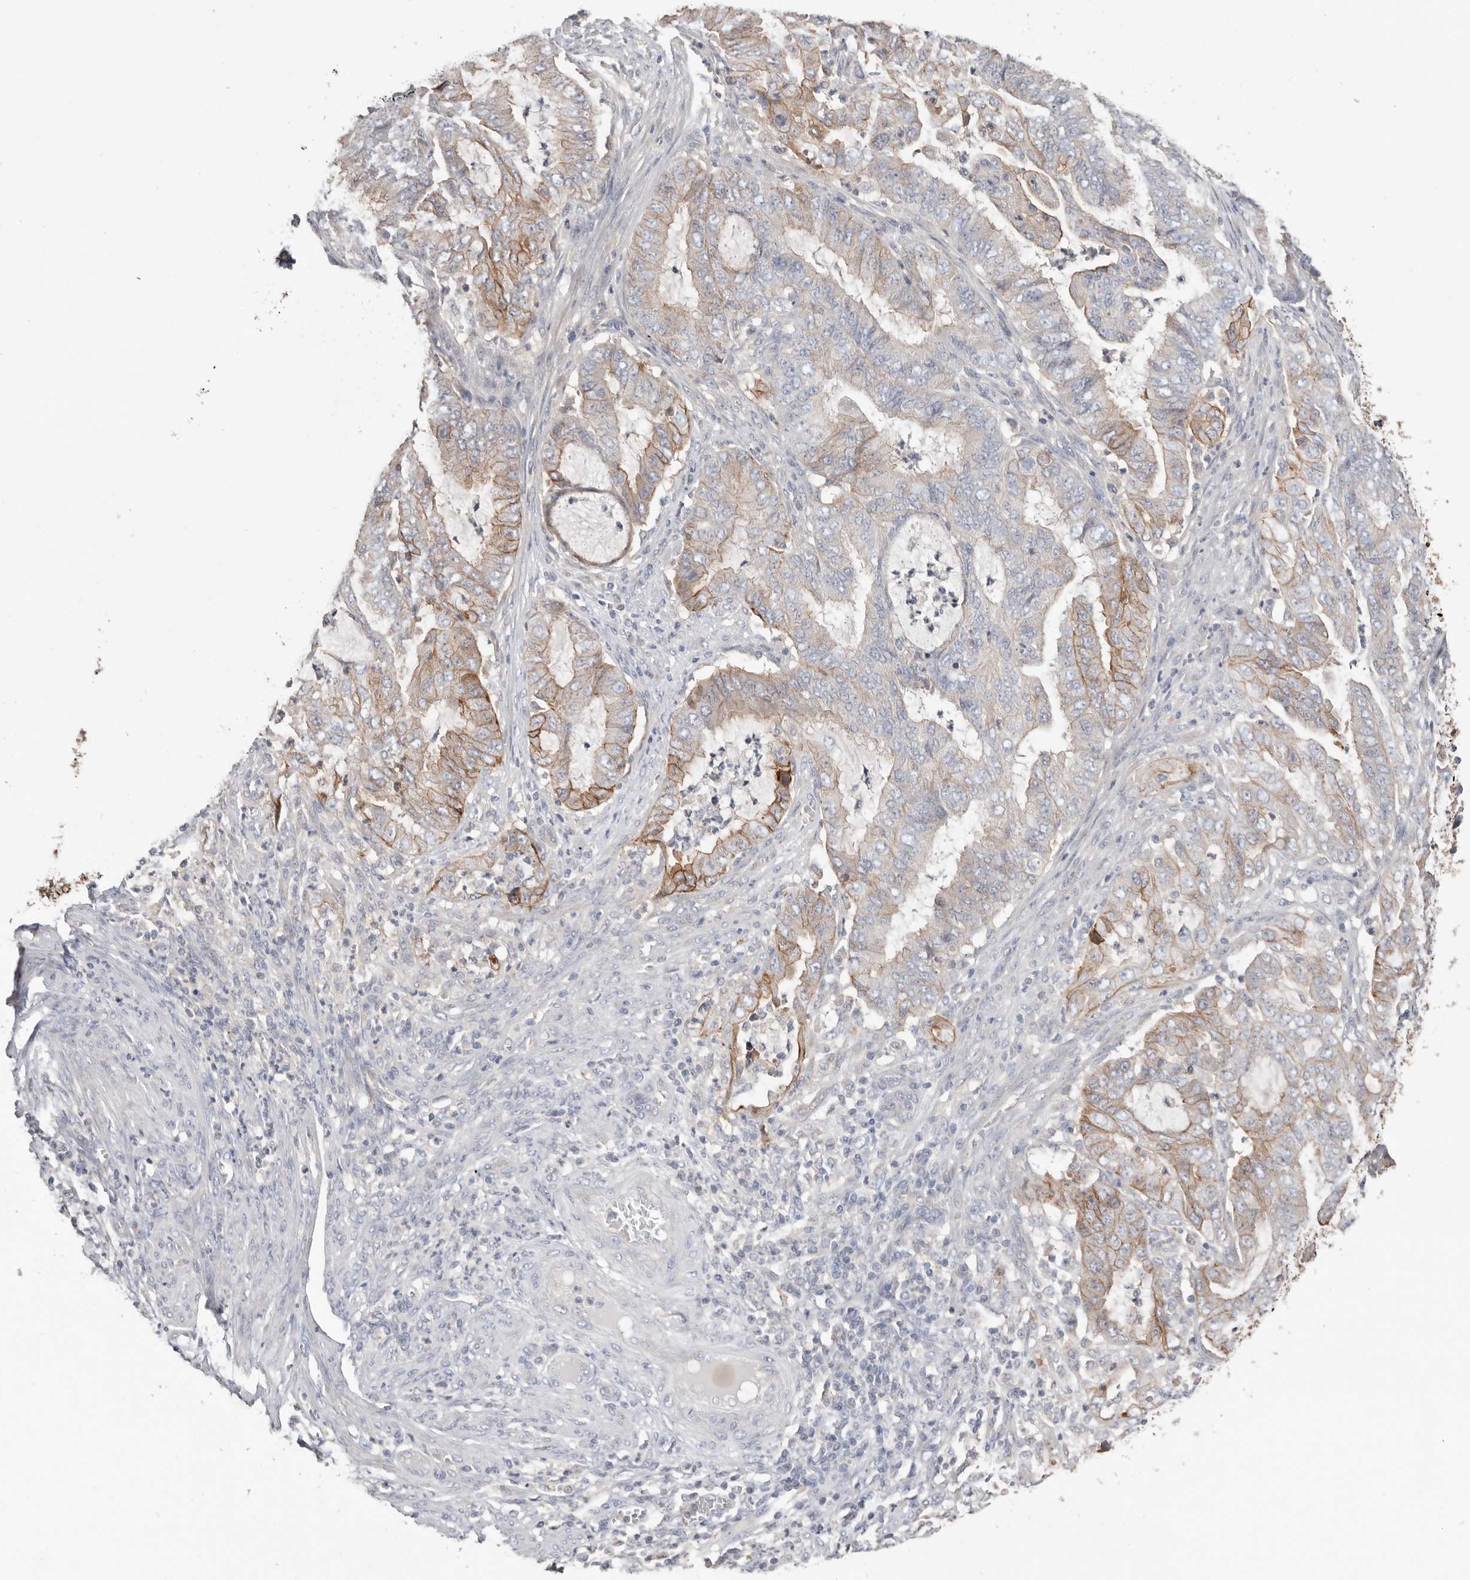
{"staining": {"intensity": "moderate", "quantity": "<25%", "location": "cytoplasmic/membranous"}, "tissue": "endometrial cancer", "cell_type": "Tumor cells", "image_type": "cancer", "snomed": [{"axis": "morphology", "description": "Adenocarcinoma, NOS"}, {"axis": "topography", "description": "Endometrium"}], "caption": "Protein expression analysis of human endometrial adenocarcinoma reveals moderate cytoplasmic/membranous expression in about <25% of tumor cells.", "gene": "S100A14", "patient": {"sex": "female", "age": 51}}